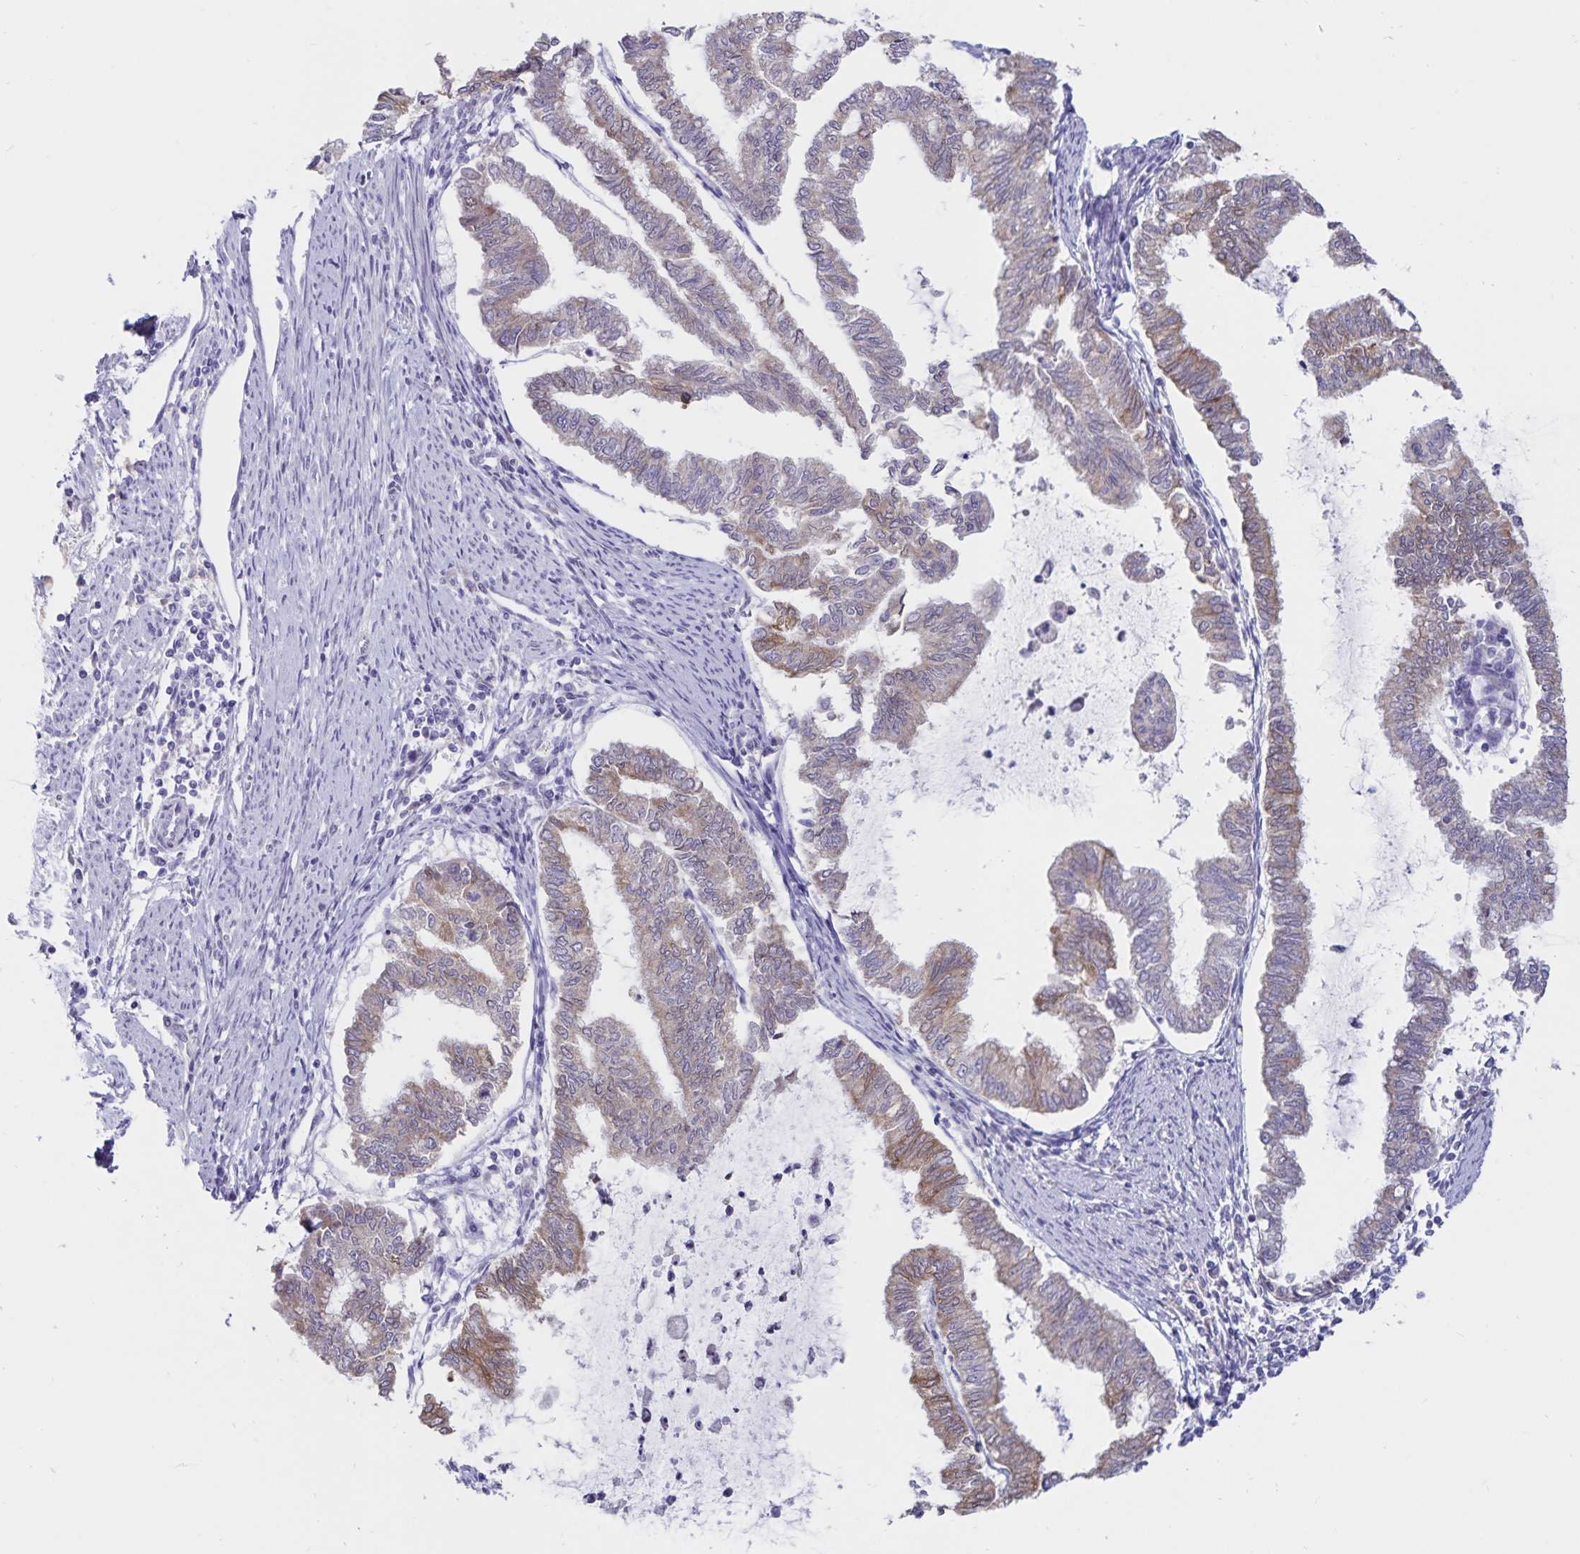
{"staining": {"intensity": "weak", "quantity": "25%-75%", "location": "cytoplasmic/membranous"}, "tissue": "endometrial cancer", "cell_type": "Tumor cells", "image_type": "cancer", "snomed": [{"axis": "morphology", "description": "Adenocarcinoma, NOS"}, {"axis": "topography", "description": "Endometrium"}], "caption": "Protein analysis of endometrial adenocarcinoma tissue shows weak cytoplasmic/membranous staining in approximately 25%-75% of tumor cells.", "gene": "ATP2A2", "patient": {"sex": "female", "age": 79}}